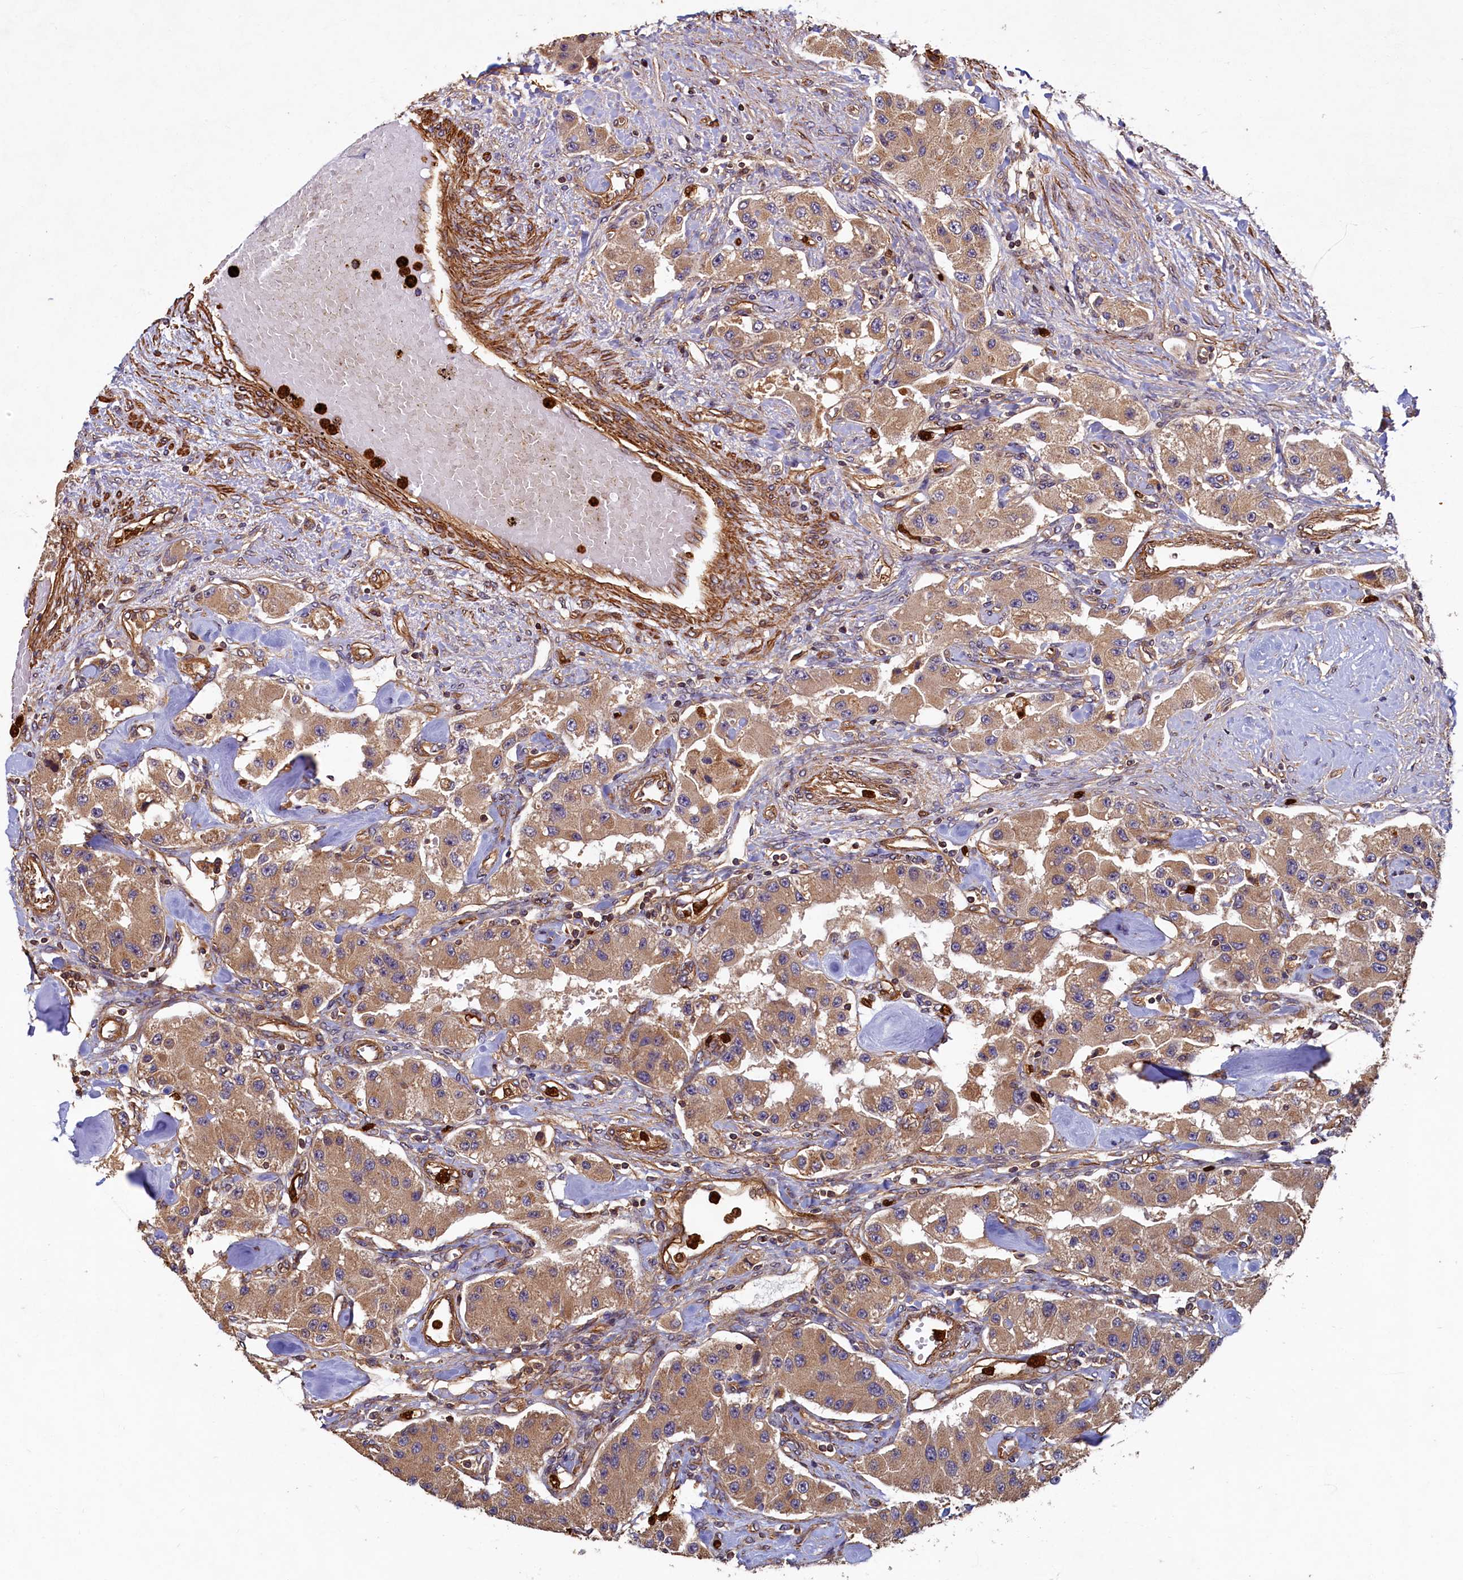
{"staining": {"intensity": "moderate", "quantity": ">75%", "location": "cytoplasmic/membranous"}, "tissue": "carcinoid", "cell_type": "Tumor cells", "image_type": "cancer", "snomed": [{"axis": "morphology", "description": "Carcinoid, malignant, NOS"}, {"axis": "topography", "description": "Pancreas"}], "caption": "Protein expression analysis of carcinoid demonstrates moderate cytoplasmic/membranous staining in approximately >75% of tumor cells. The staining is performed using DAB (3,3'-diaminobenzidine) brown chromogen to label protein expression. The nuclei are counter-stained blue using hematoxylin.", "gene": "CCDC102B", "patient": {"sex": "male", "age": 41}}